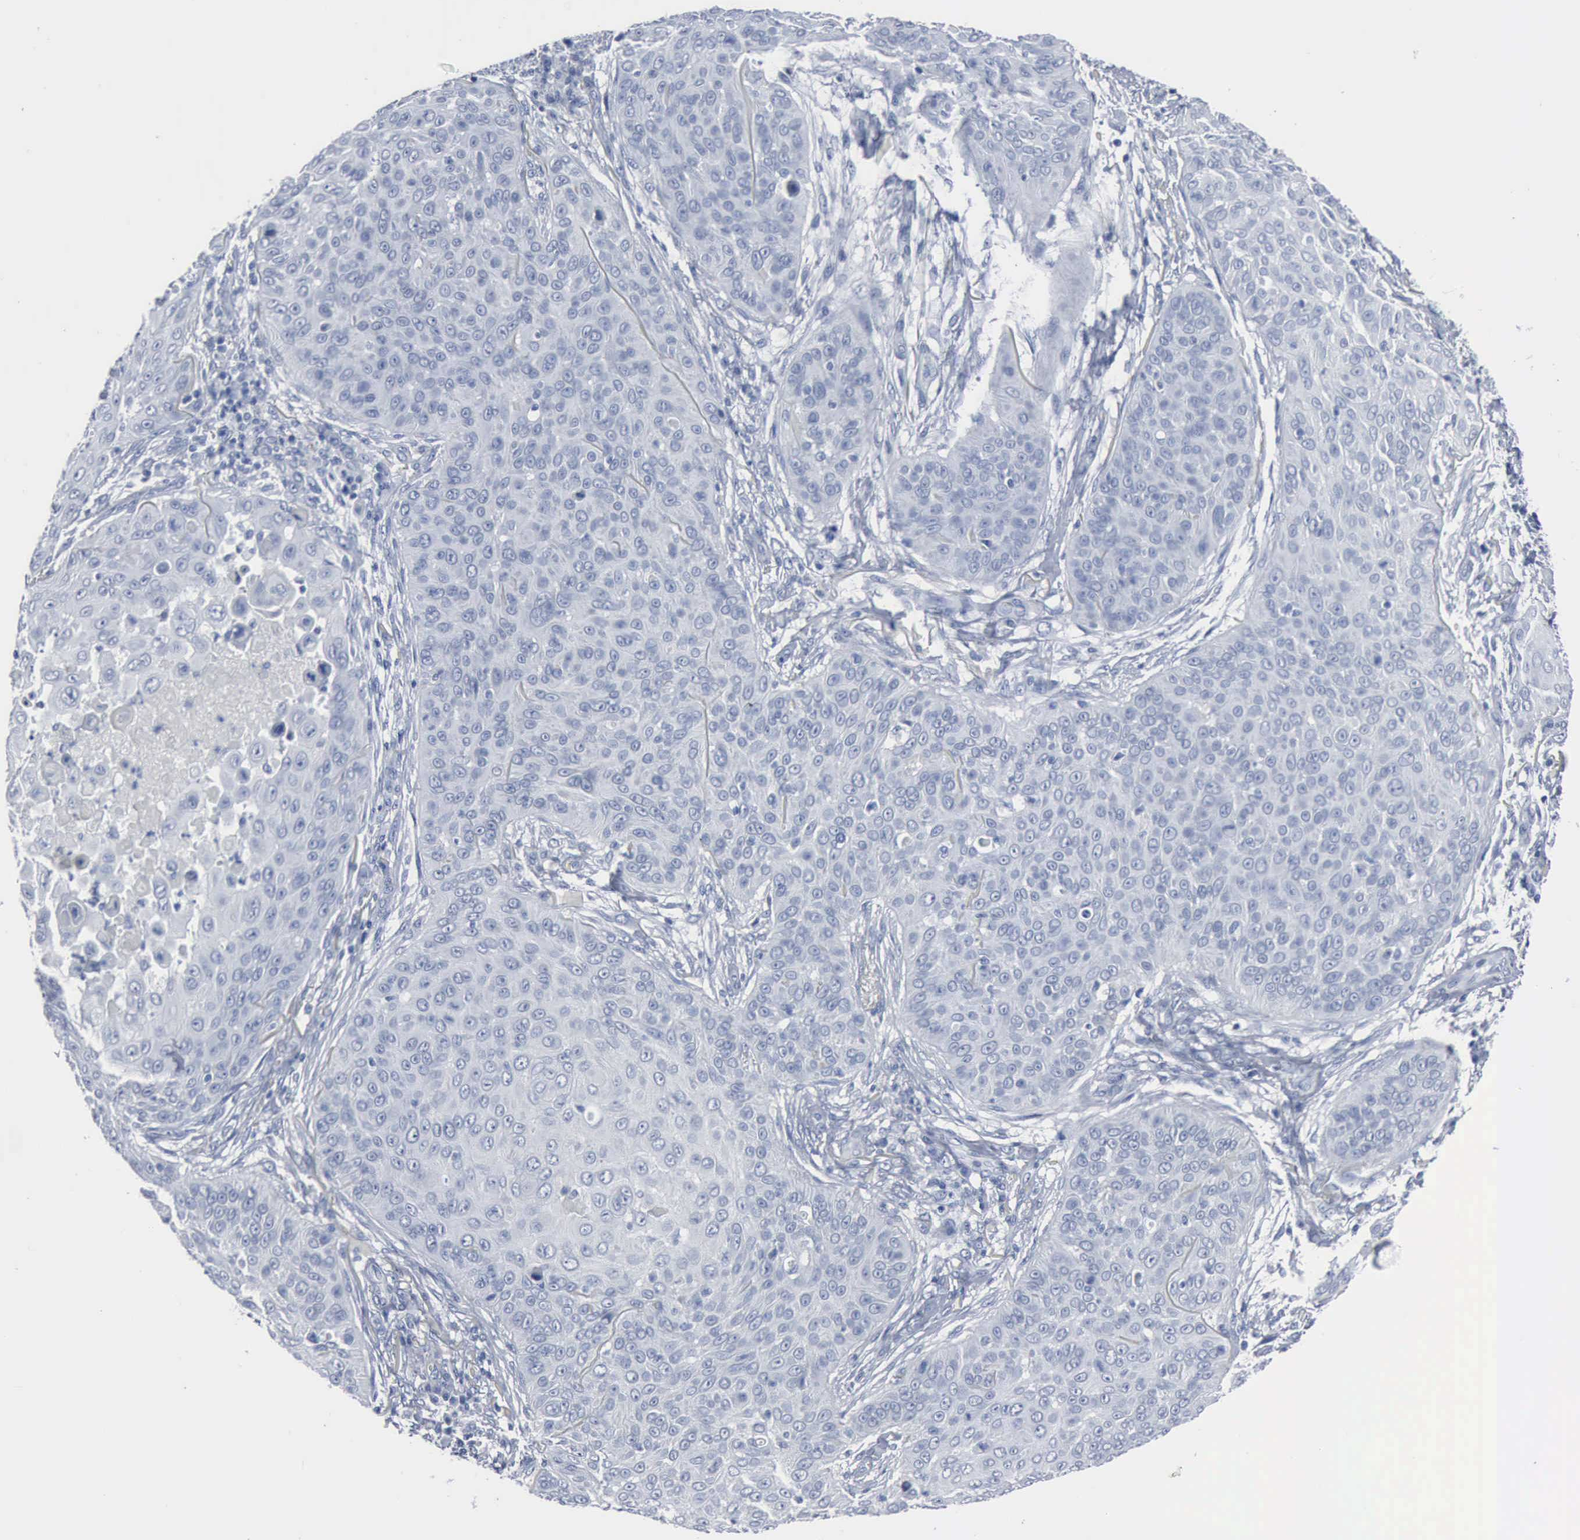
{"staining": {"intensity": "negative", "quantity": "none", "location": "none"}, "tissue": "skin cancer", "cell_type": "Tumor cells", "image_type": "cancer", "snomed": [{"axis": "morphology", "description": "Squamous cell carcinoma, NOS"}, {"axis": "topography", "description": "Skin"}], "caption": "Protein analysis of squamous cell carcinoma (skin) reveals no significant staining in tumor cells.", "gene": "DMD", "patient": {"sex": "male", "age": 82}}